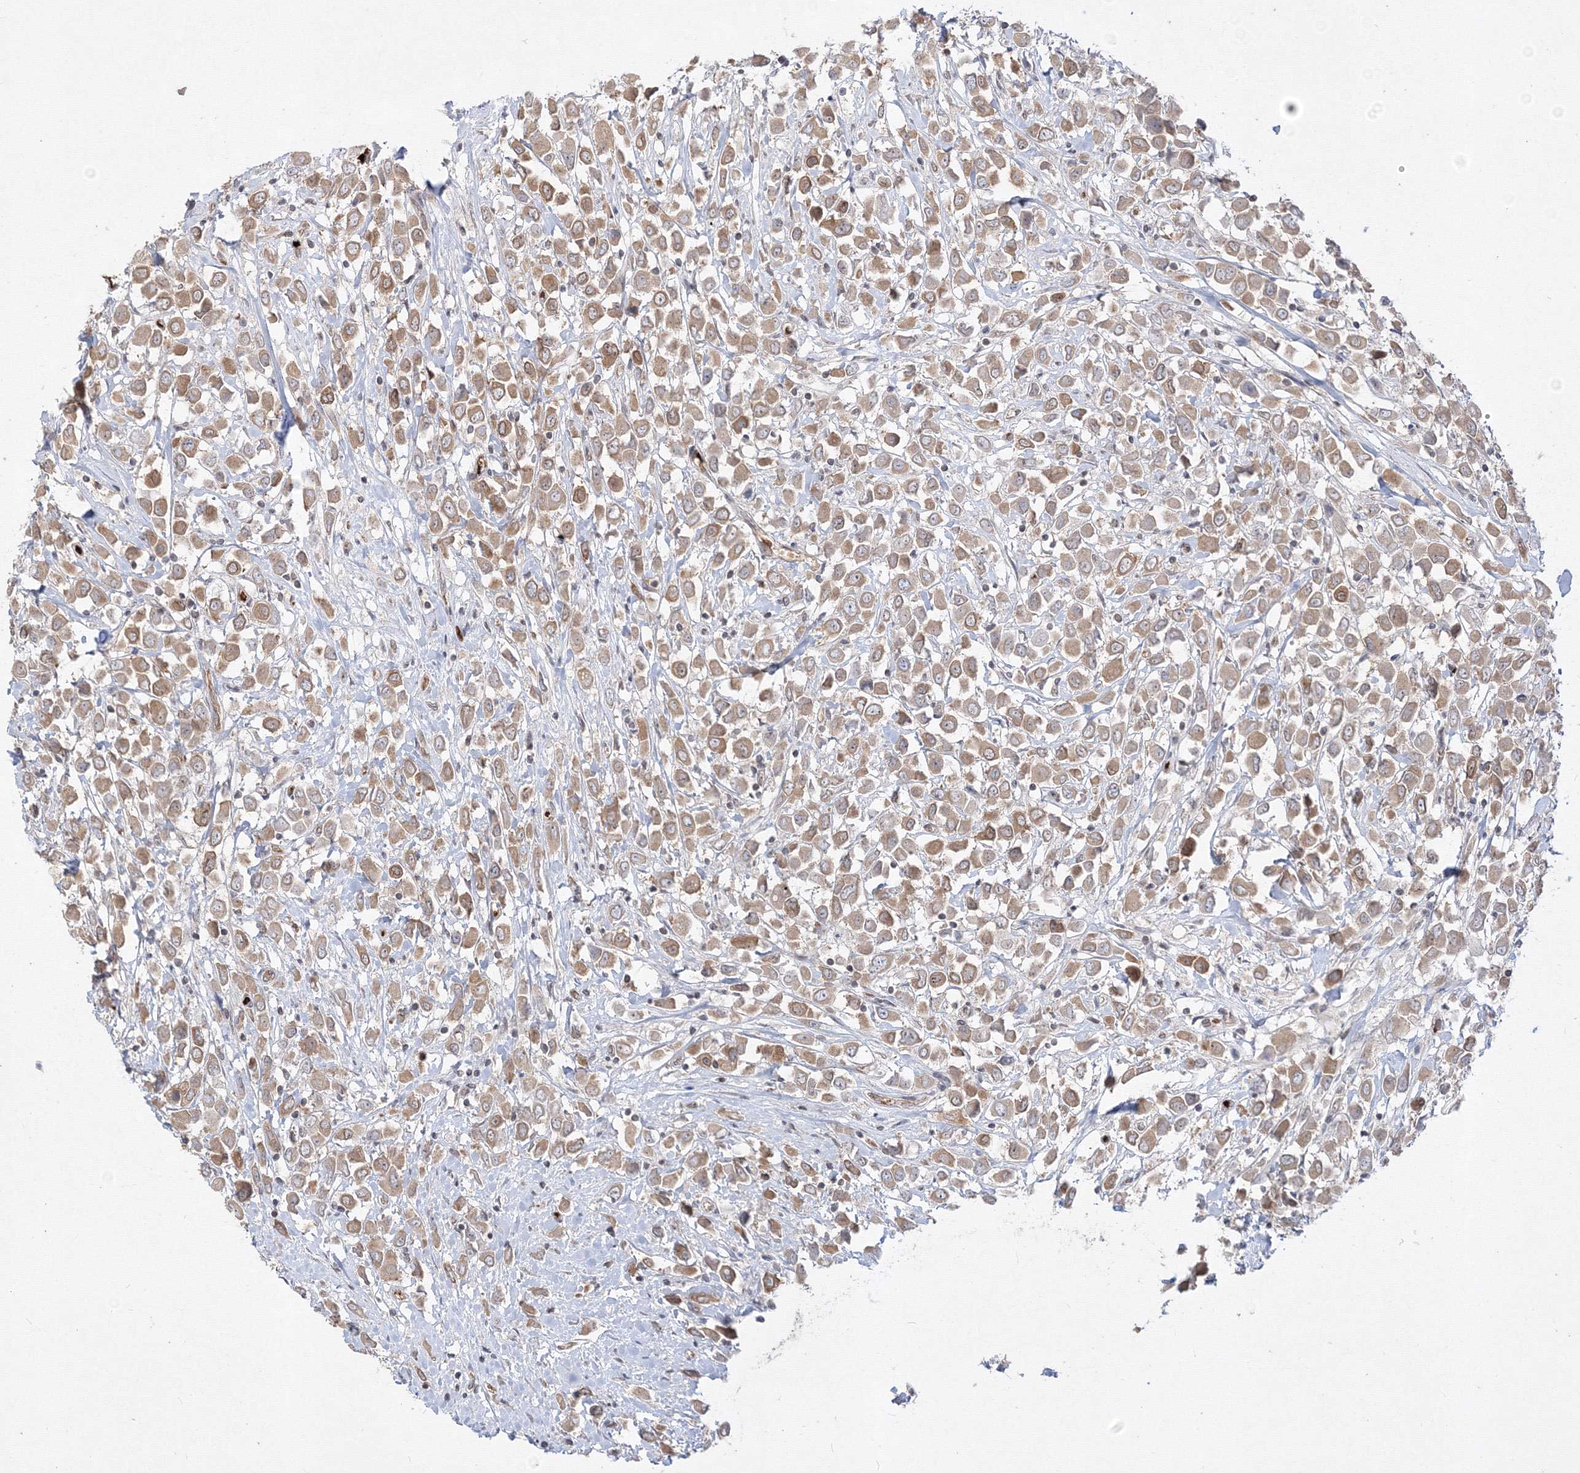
{"staining": {"intensity": "moderate", "quantity": ">75%", "location": "cytoplasmic/membranous"}, "tissue": "breast cancer", "cell_type": "Tumor cells", "image_type": "cancer", "snomed": [{"axis": "morphology", "description": "Duct carcinoma"}, {"axis": "topography", "description": "Breast"}], "caption": "This photomicrograph displays breast cancer stained with immunohistochemistry to label a protein in brown. The cytoplasmic/membranous of tumor cells show moderate positivity for the protein. Nuclei are counter-stained blue.", "gene": "DNAJB2", "patient": {"sex": "female", "age": 61}}